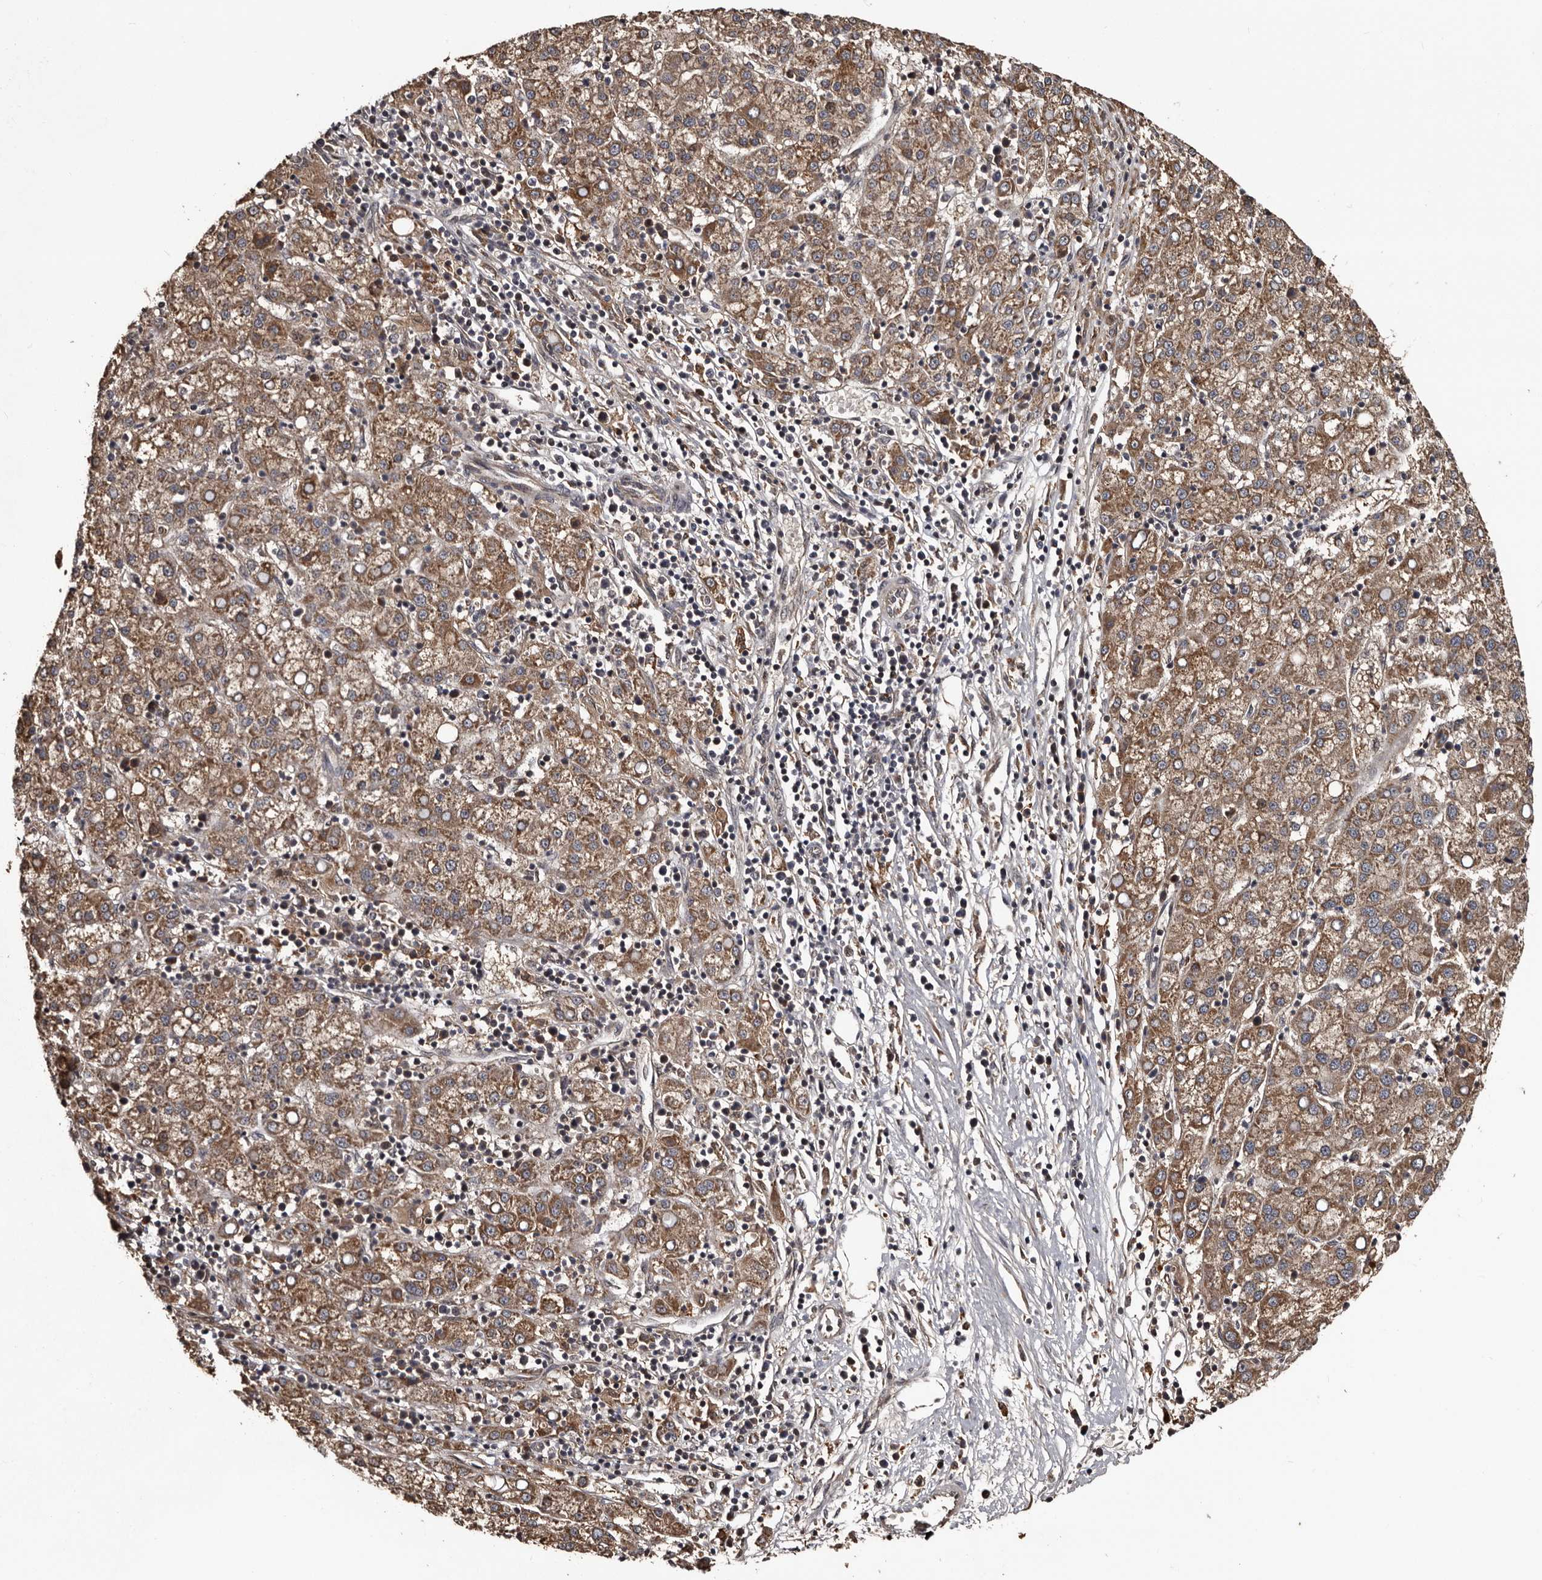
{"staining": {"intensity": "moderate", "quantity": ">75%", "location": "cytoplasmic/membranous"}, "tissue": "liver cancer", "cell_type": "Tumor cells", "image_type": "cancer", "snomed": [{"axis": "morphology", "description": "Carcinoma, Hepatocellular, NOS"}, {"axis": "topography", "description": "Liver"}], "caption": "Tumor cells display moderate cytoplasmic/membranous expression in approximately >75% of cells in liver hepatocellular carcinoma. (DAB (3,3'-diaminobenzidine) = brown stain, brightfield microscopy at high magnification).", "gene": "SERTAD4", "patient": {"sex": "female", "age": 58}}